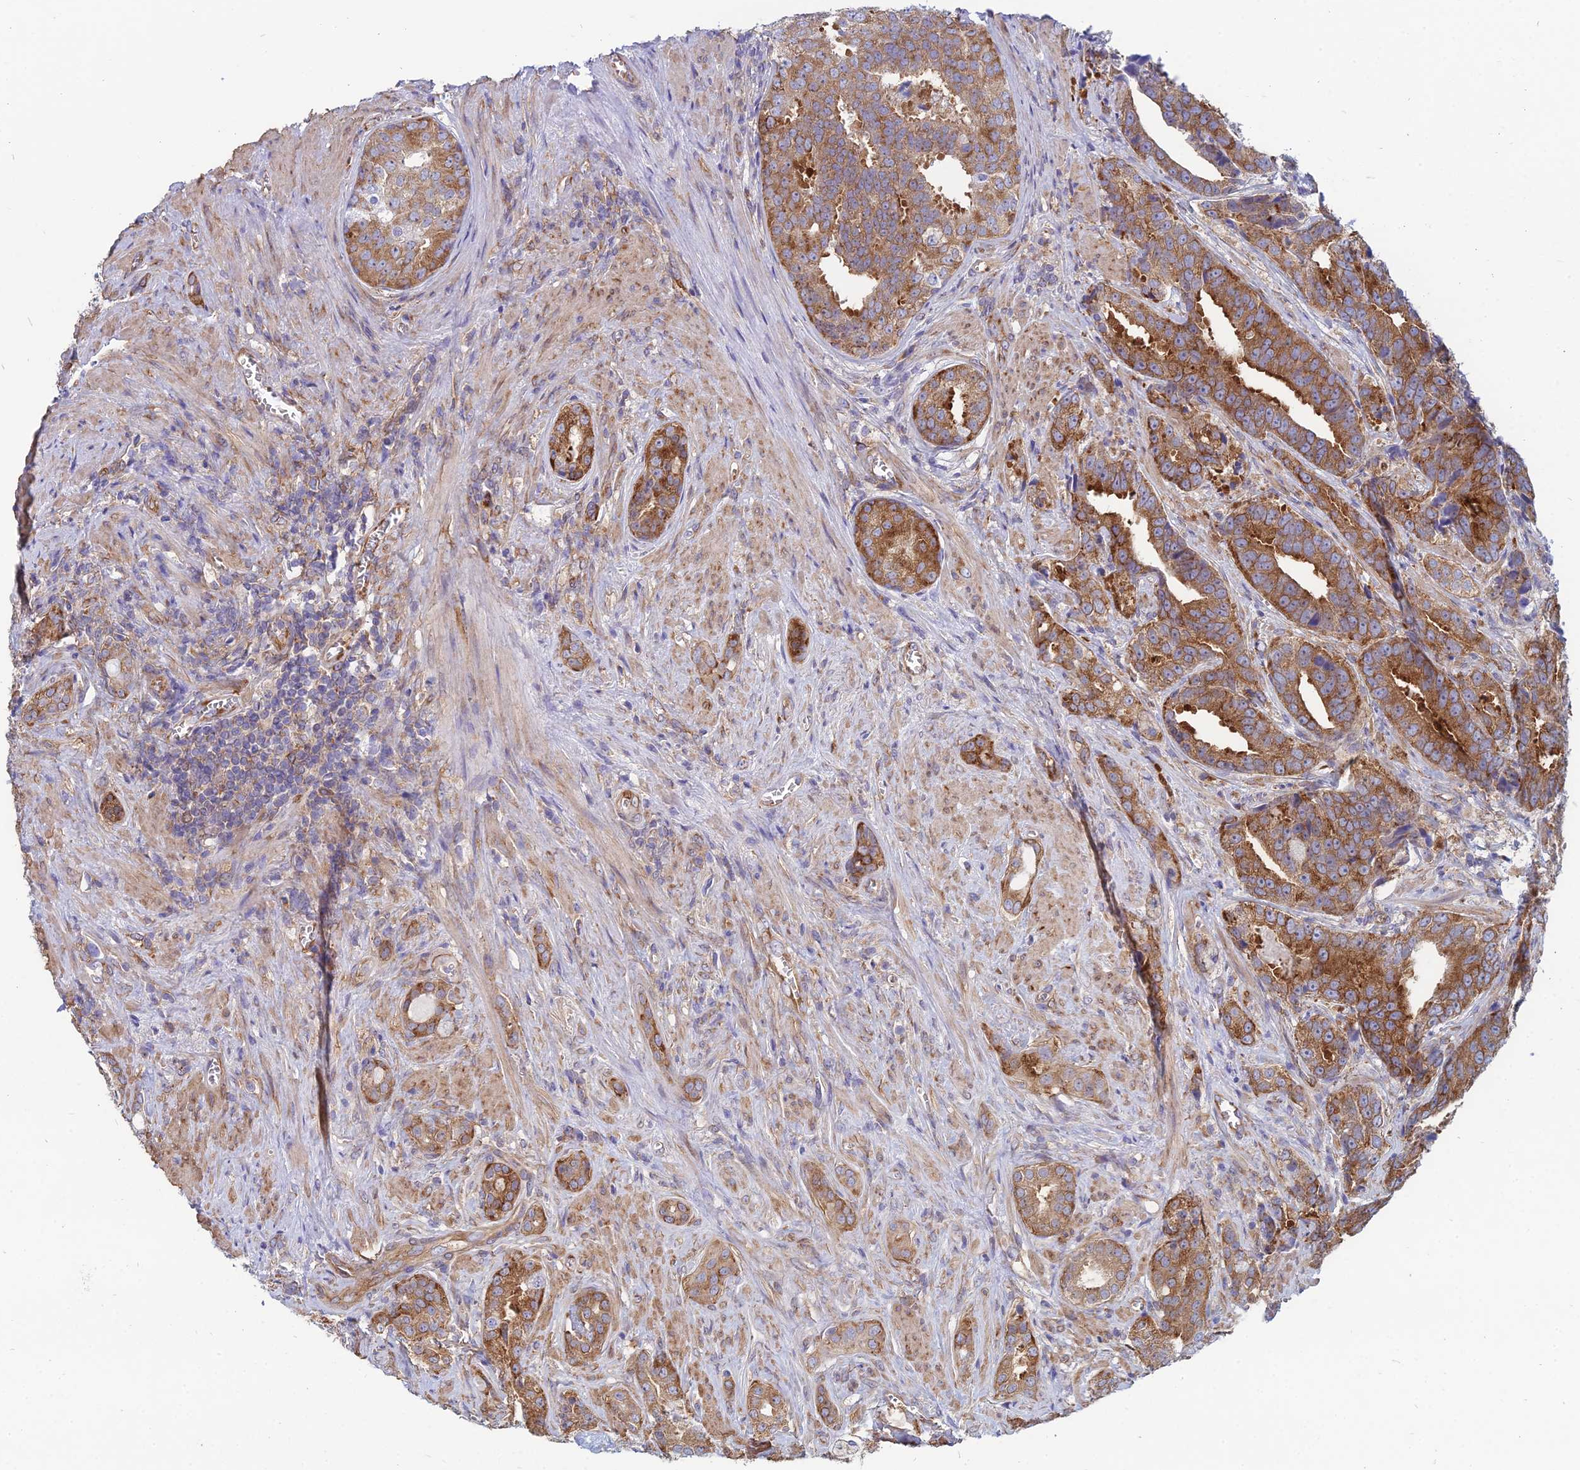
{"staining": {"intensity": "strong", "quantity": ">75%", "location": "cytoplasmic/membranous"}, "tissue": "prostate cancer", "cell_type": "Tumor cells", "image_type": "cancer", "snomed": [{"axis": "morphology", "description": "Adenocarcinoma, High grade"}, {"axis": "topography", "description": "Prostate"}], "caption": "A brown stain highlights strong cytoplasmic/membranous expression of a protein in human prostate high-grade adenocarcinoma tumor cells.", "gene": "TXLNA", "patient": {"sex": "male", "age": 55}}